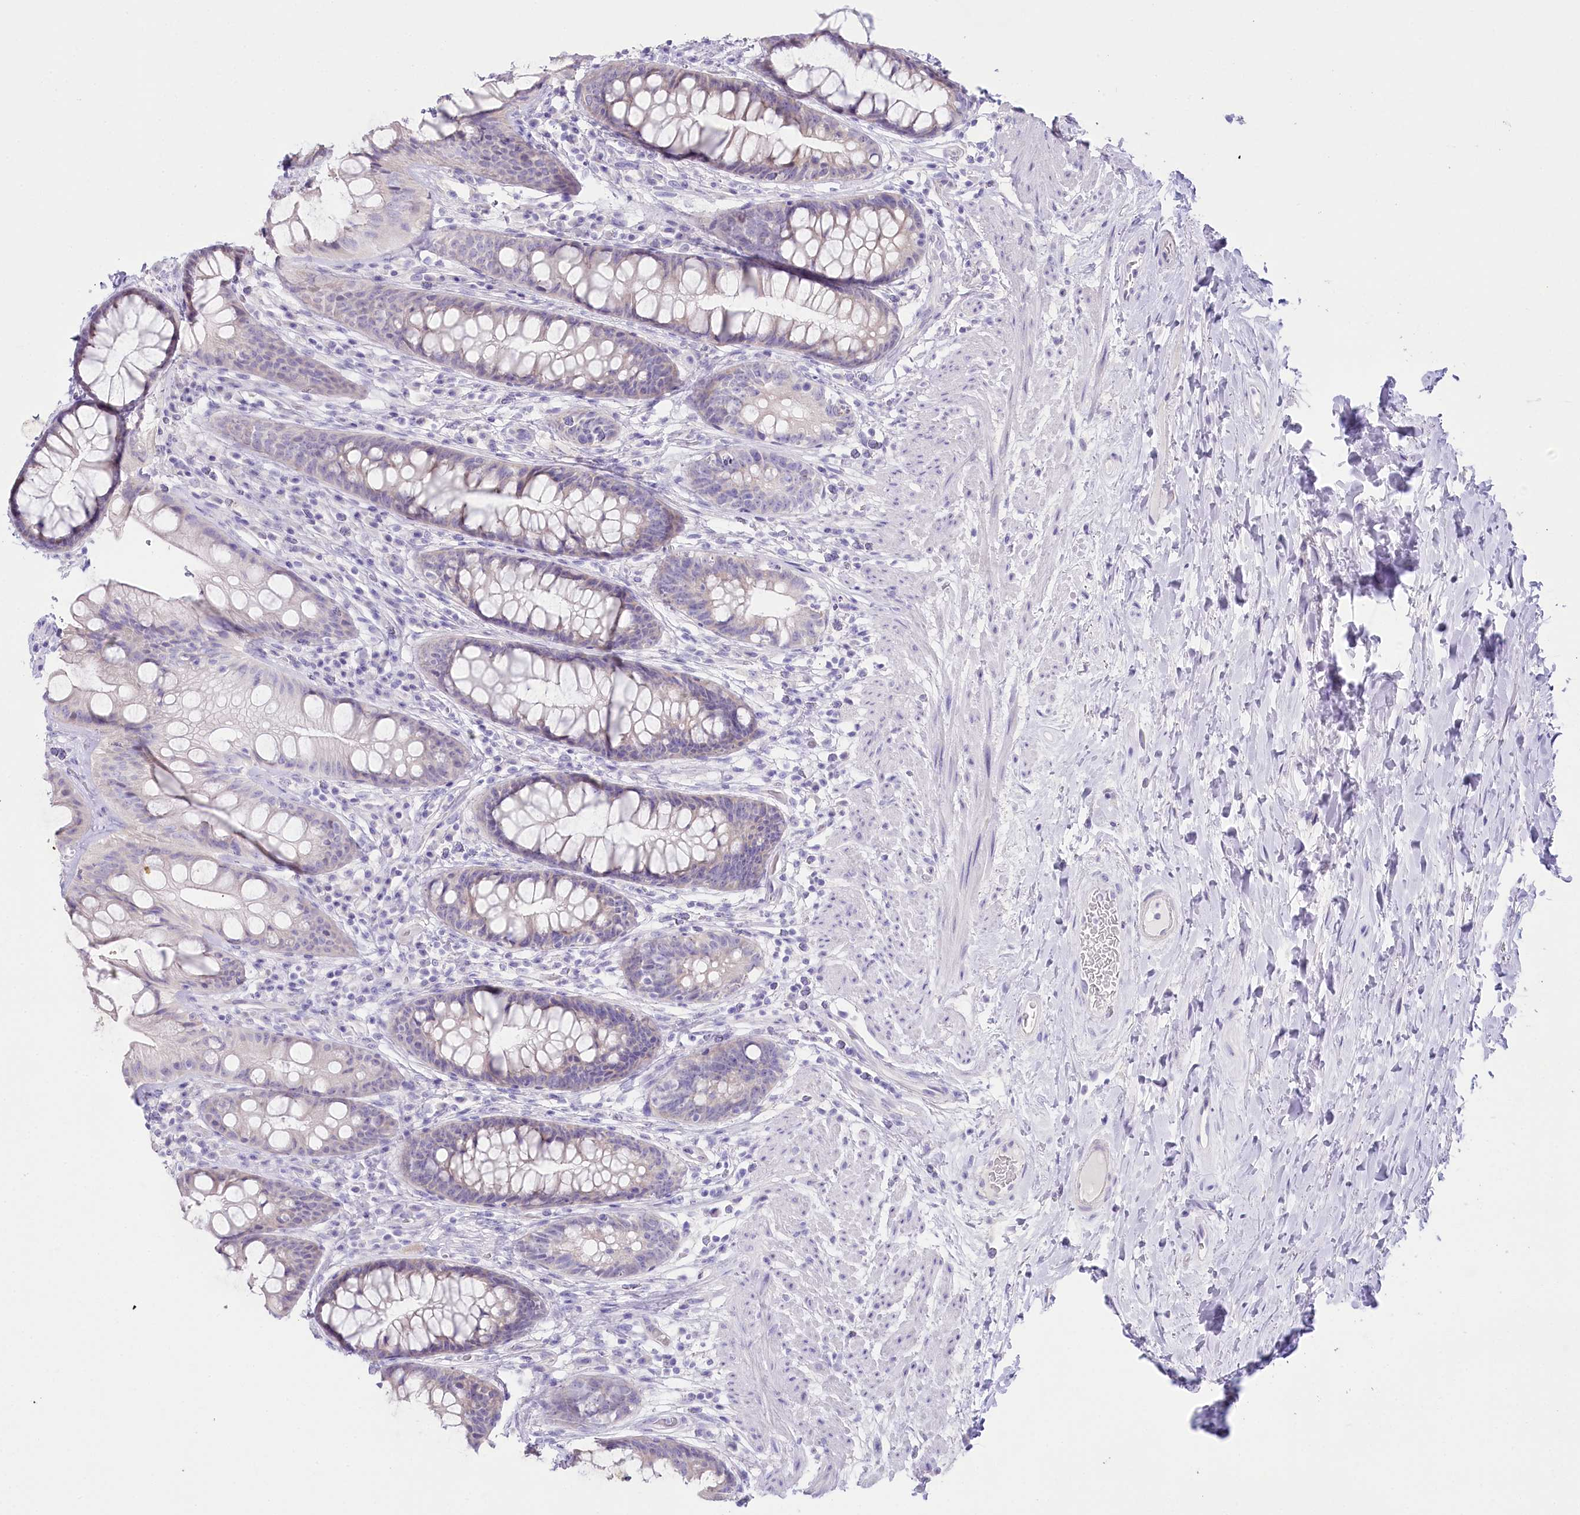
{"staining": {"intensity": "weak", "quantity": "<25%", "location": "cytoplasmic/membranous"}, "tissue": "rectum", "cell_type": "Glandular cells", "image_type": "normal", "snomed": [{"axis": "morphology", "description": "Normal tissue, NOS"}, {"axis": "topography", "description": "Rectum"}], "caption": "A high-resolution micrograph shows immunohistochemistry (IHC) staining of normal rectum, which exhibits no significant positivity in glandular cells.", "gene": "MYOZ1", "patient": {"sex": "male", "age": 74}}